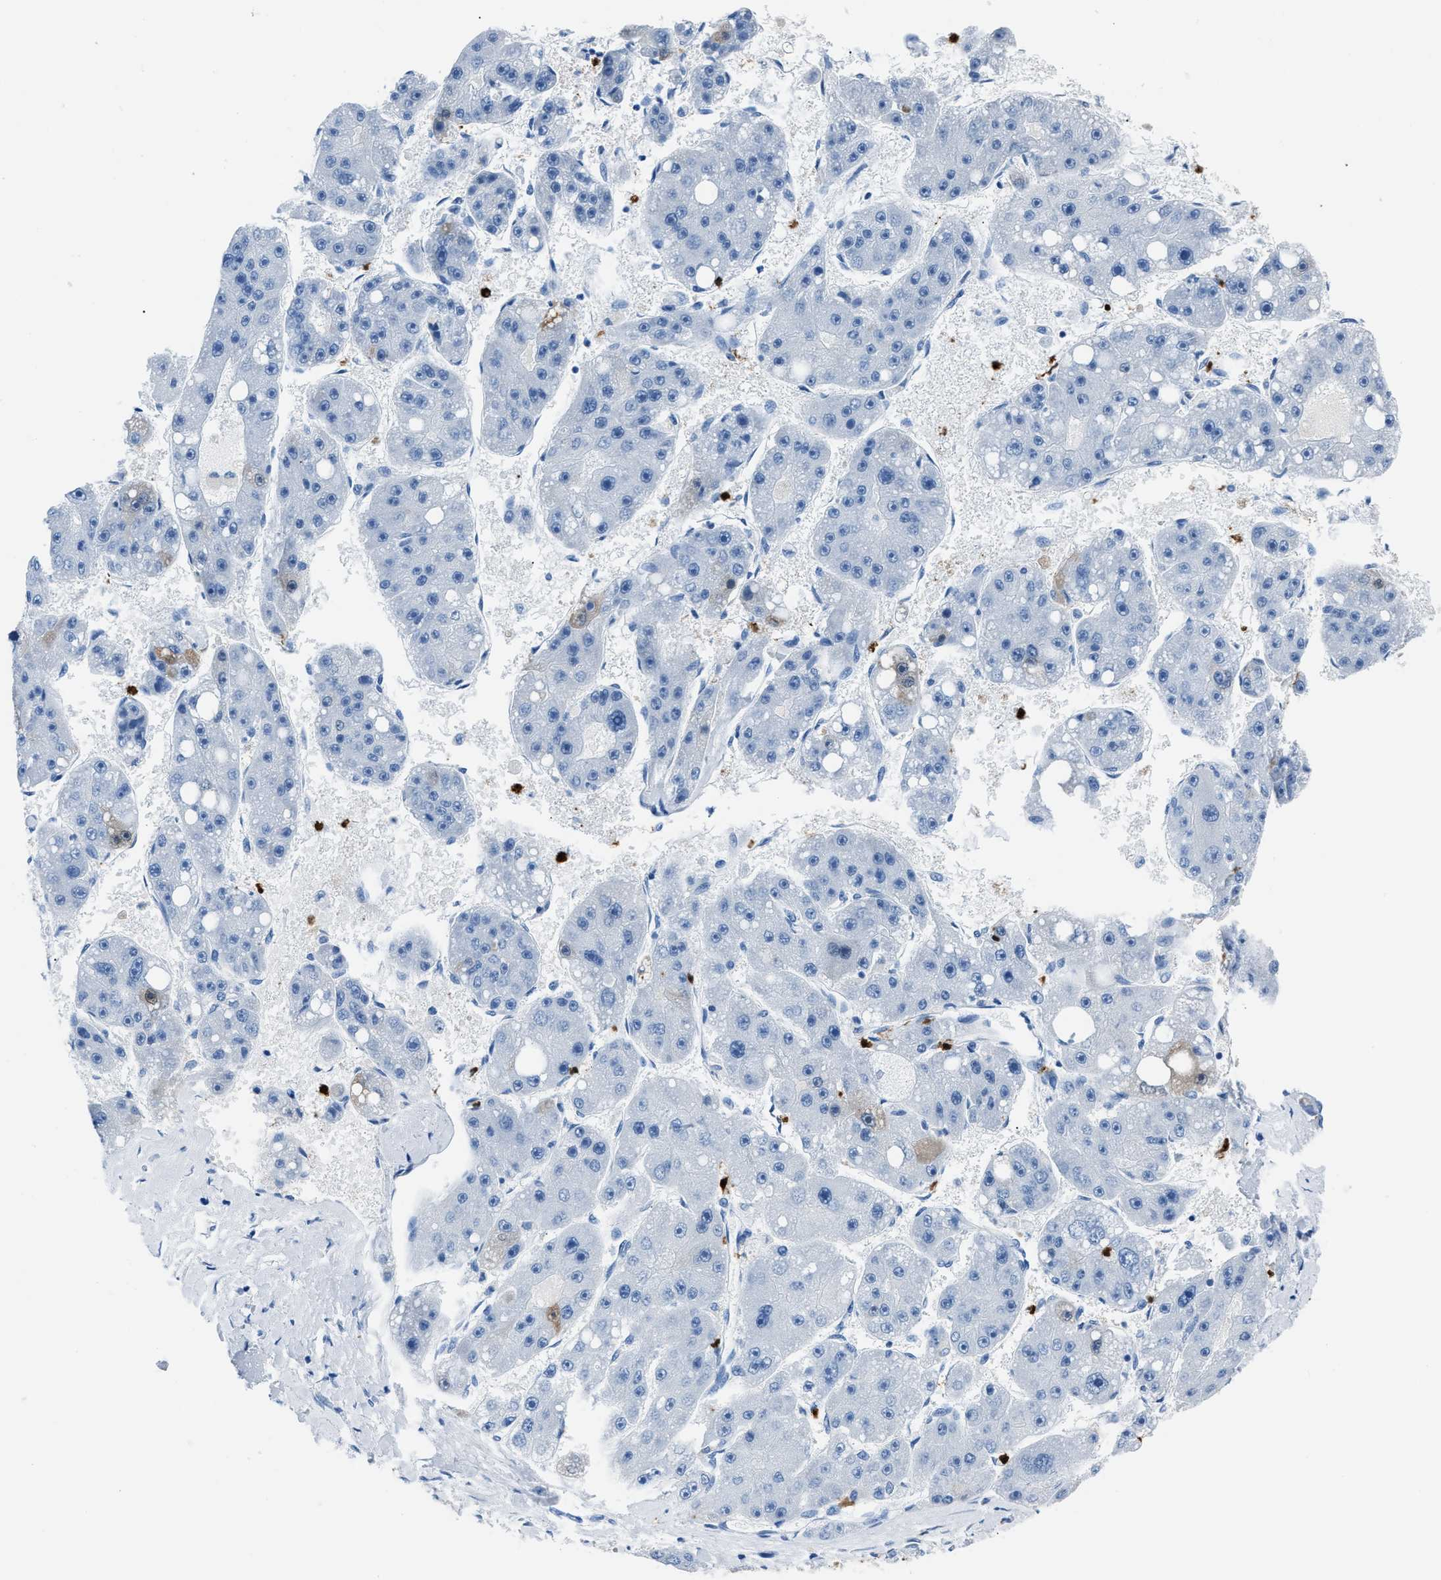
{"staining": {"intensity": "weak", "quantity": "<25%", "location": "cytoplasmic/membranous"}, "tissue": "liver cancer", "cell_type": "Tumor cells", "image_type": "cancer", "snomed": [{"axis": "morphology", "description": "Carcinoma, Hepatocellular, NOS"}, {"axis": "topography", "description": "Liver"}], "caption": "An immunohistochemistry image of liver hepatocellular carcinoma is shown. There is no staining in tumor cells of liver hepatocellular carcinoma. (DAB (3,3'-diaminobenzidine) IHC, high magnification).", "gene": "S100P", "patient": {"sex": "female", "age": 61}}